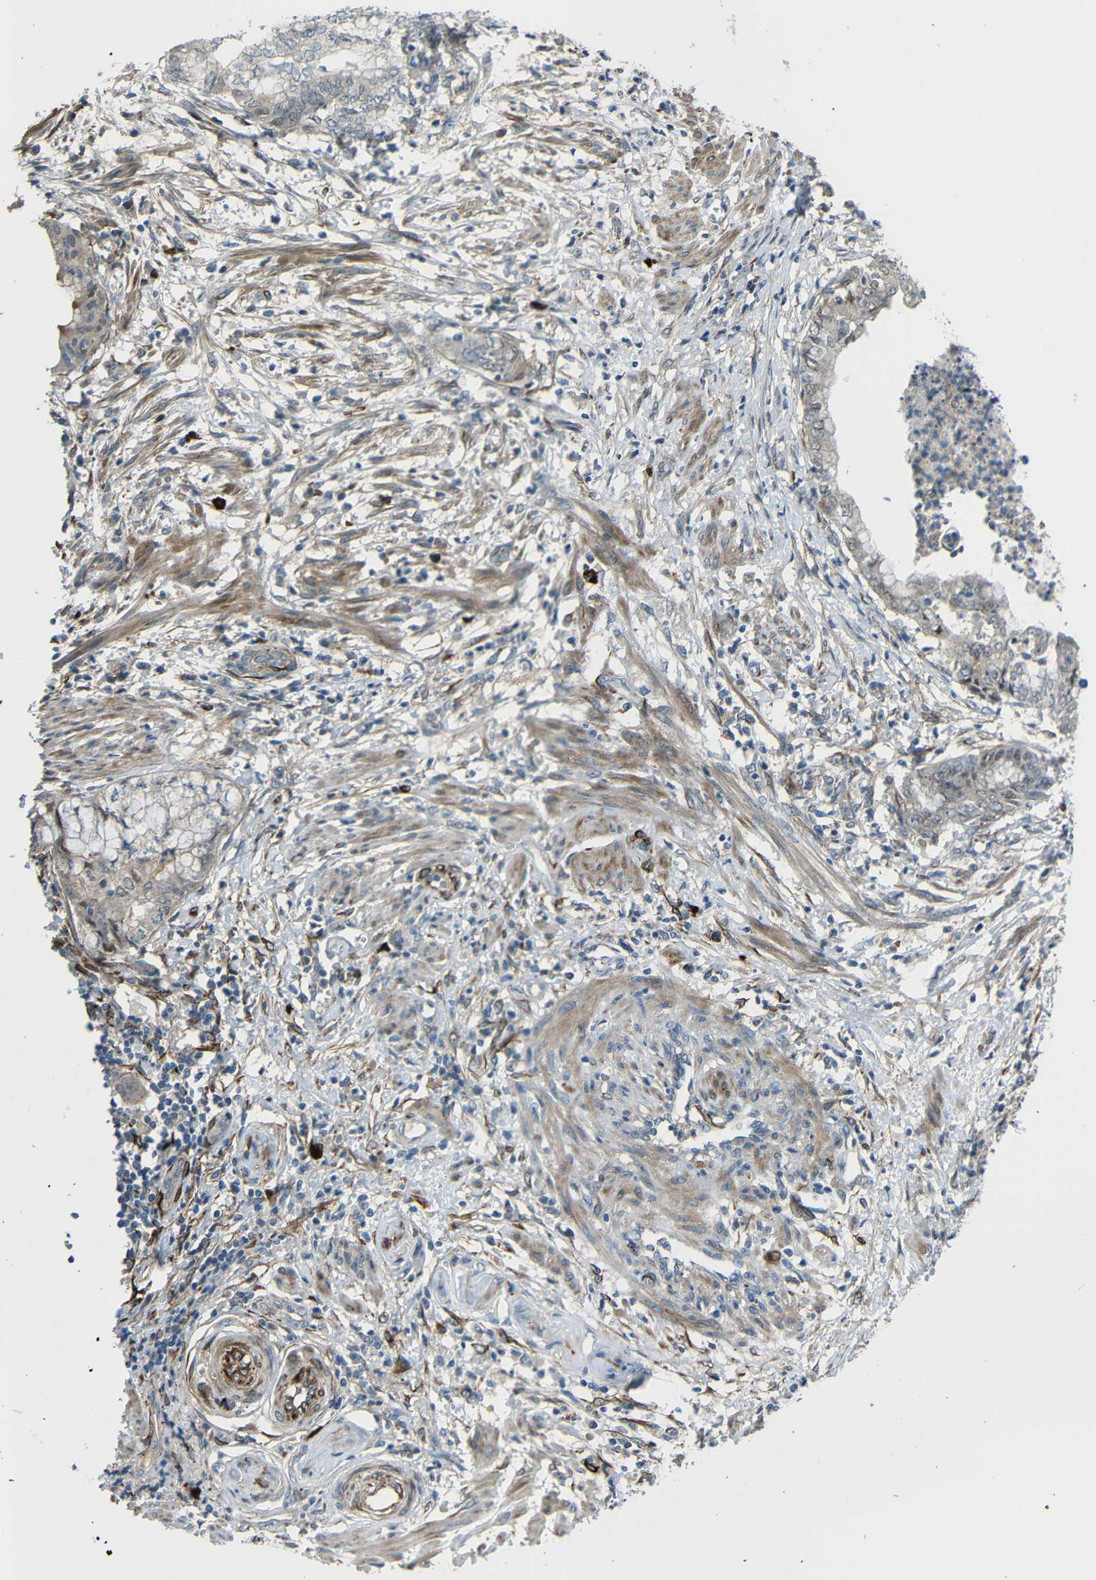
{"staining": {"intensity": "weak", "quantity": "<25%", "location": "cytoplasmic/membranous"}, "tissue": "endometrial cancer", "cell_type": "Tumor cells", "image_type": "cancer", "snomed": [{"axis": "morphology", "description": "Necrosis, NOS"}, {"axis": "morphology", "description": "Adenocarcinoma, NOS"}, {"axis": "topography", "description": "Endometrium"}], "caption": "A histopathology image of human endometrial adenocarcinoma is negative for staining in tumor cells.", "gene": "DCLK1", "patient": {"sex": "female", "age": 79}}